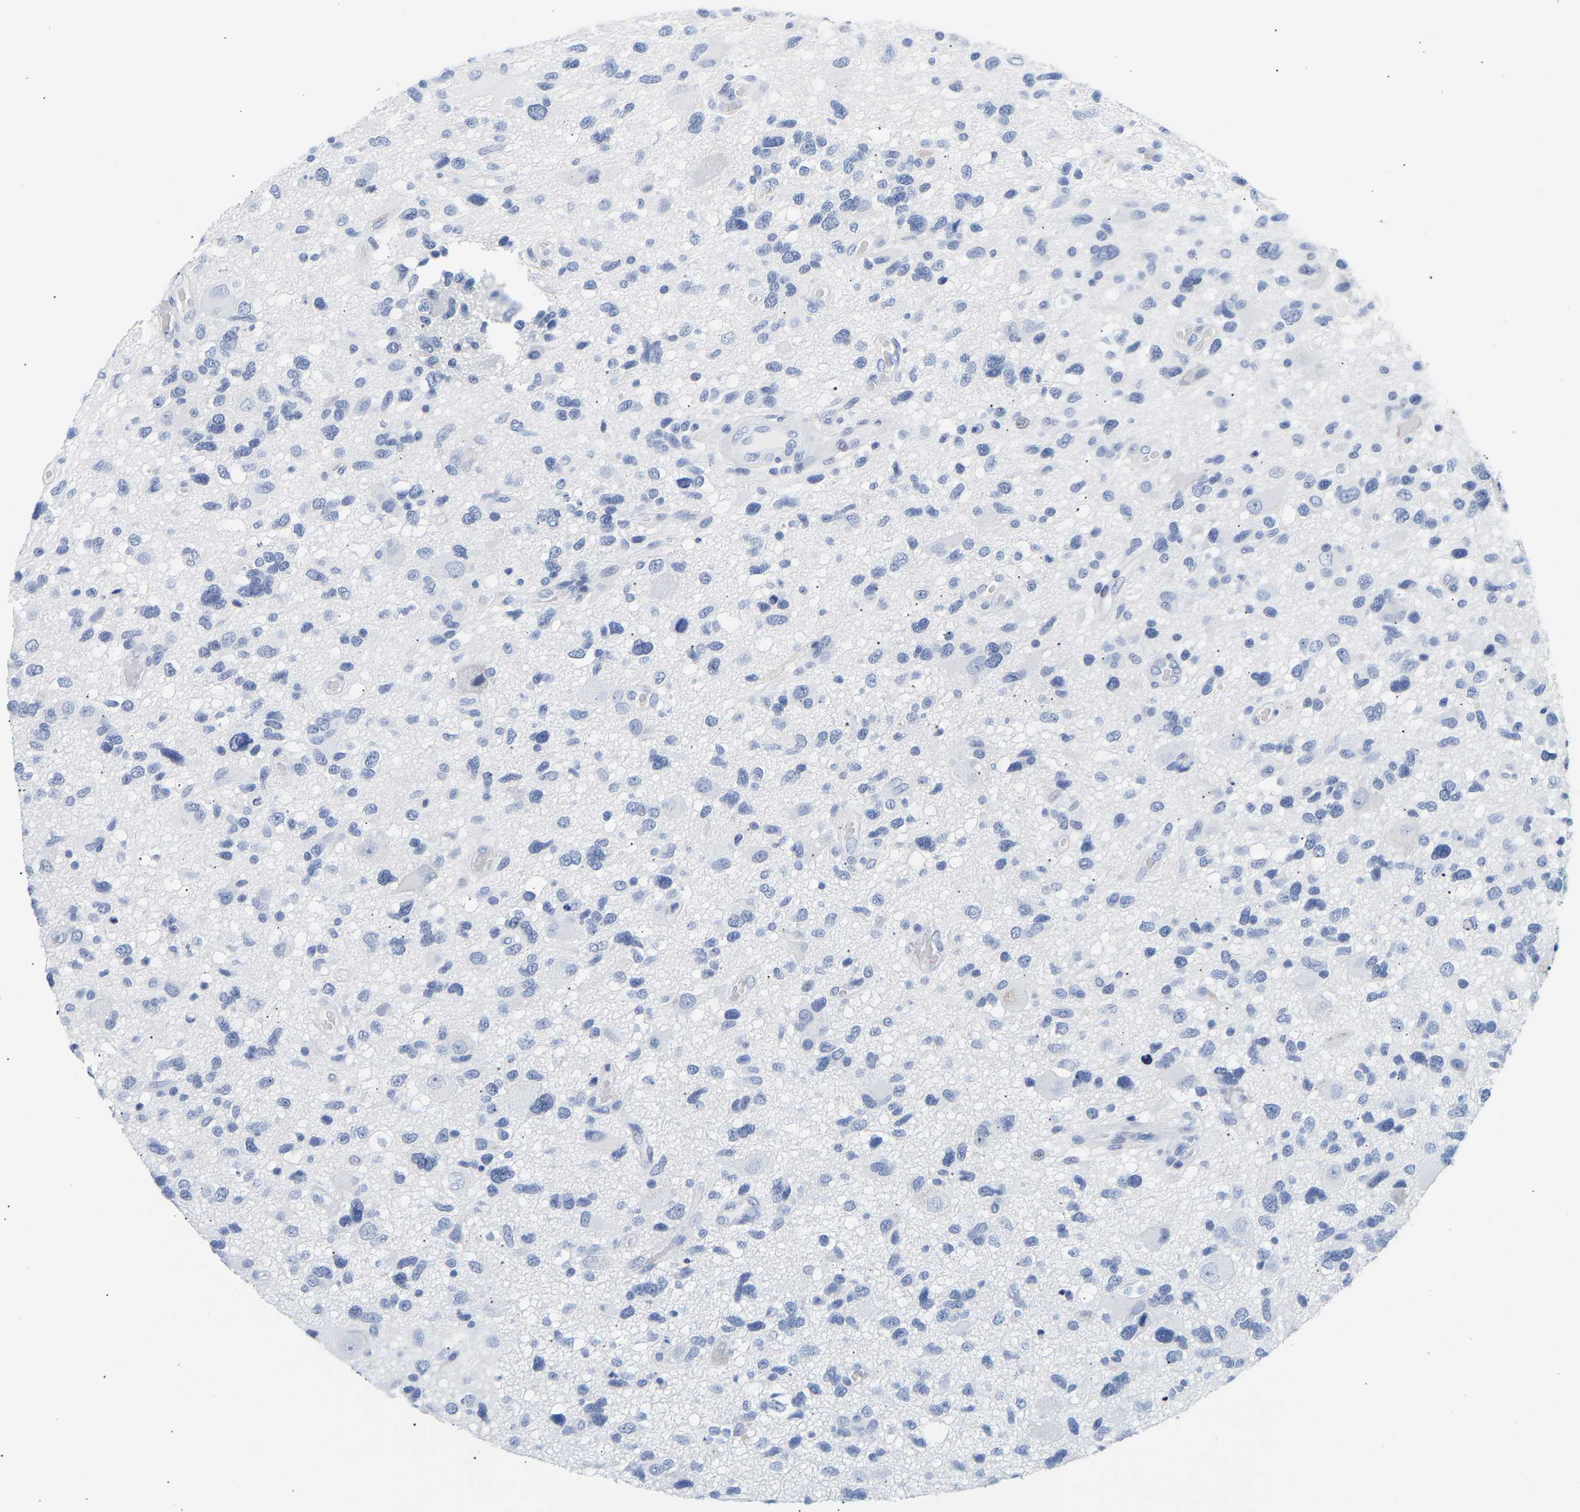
{"staining": {"intensity": "negative", "quantity": "none", "location": "none"}, "tissue": "glioma", "cell_type": "Tumor cells", "image_type": "cancer", "snomed": [{"axis": "morphology", "description": "Glioma, malignant, High grade"}, {"axis": "topography", "description": "Brain"}], "caption": "The micrograph exhibits no staining of tumor cells in malignant high-grade glioma.", "gene": "SPINK2", "patient": {"sex": "male", "age": 33}}